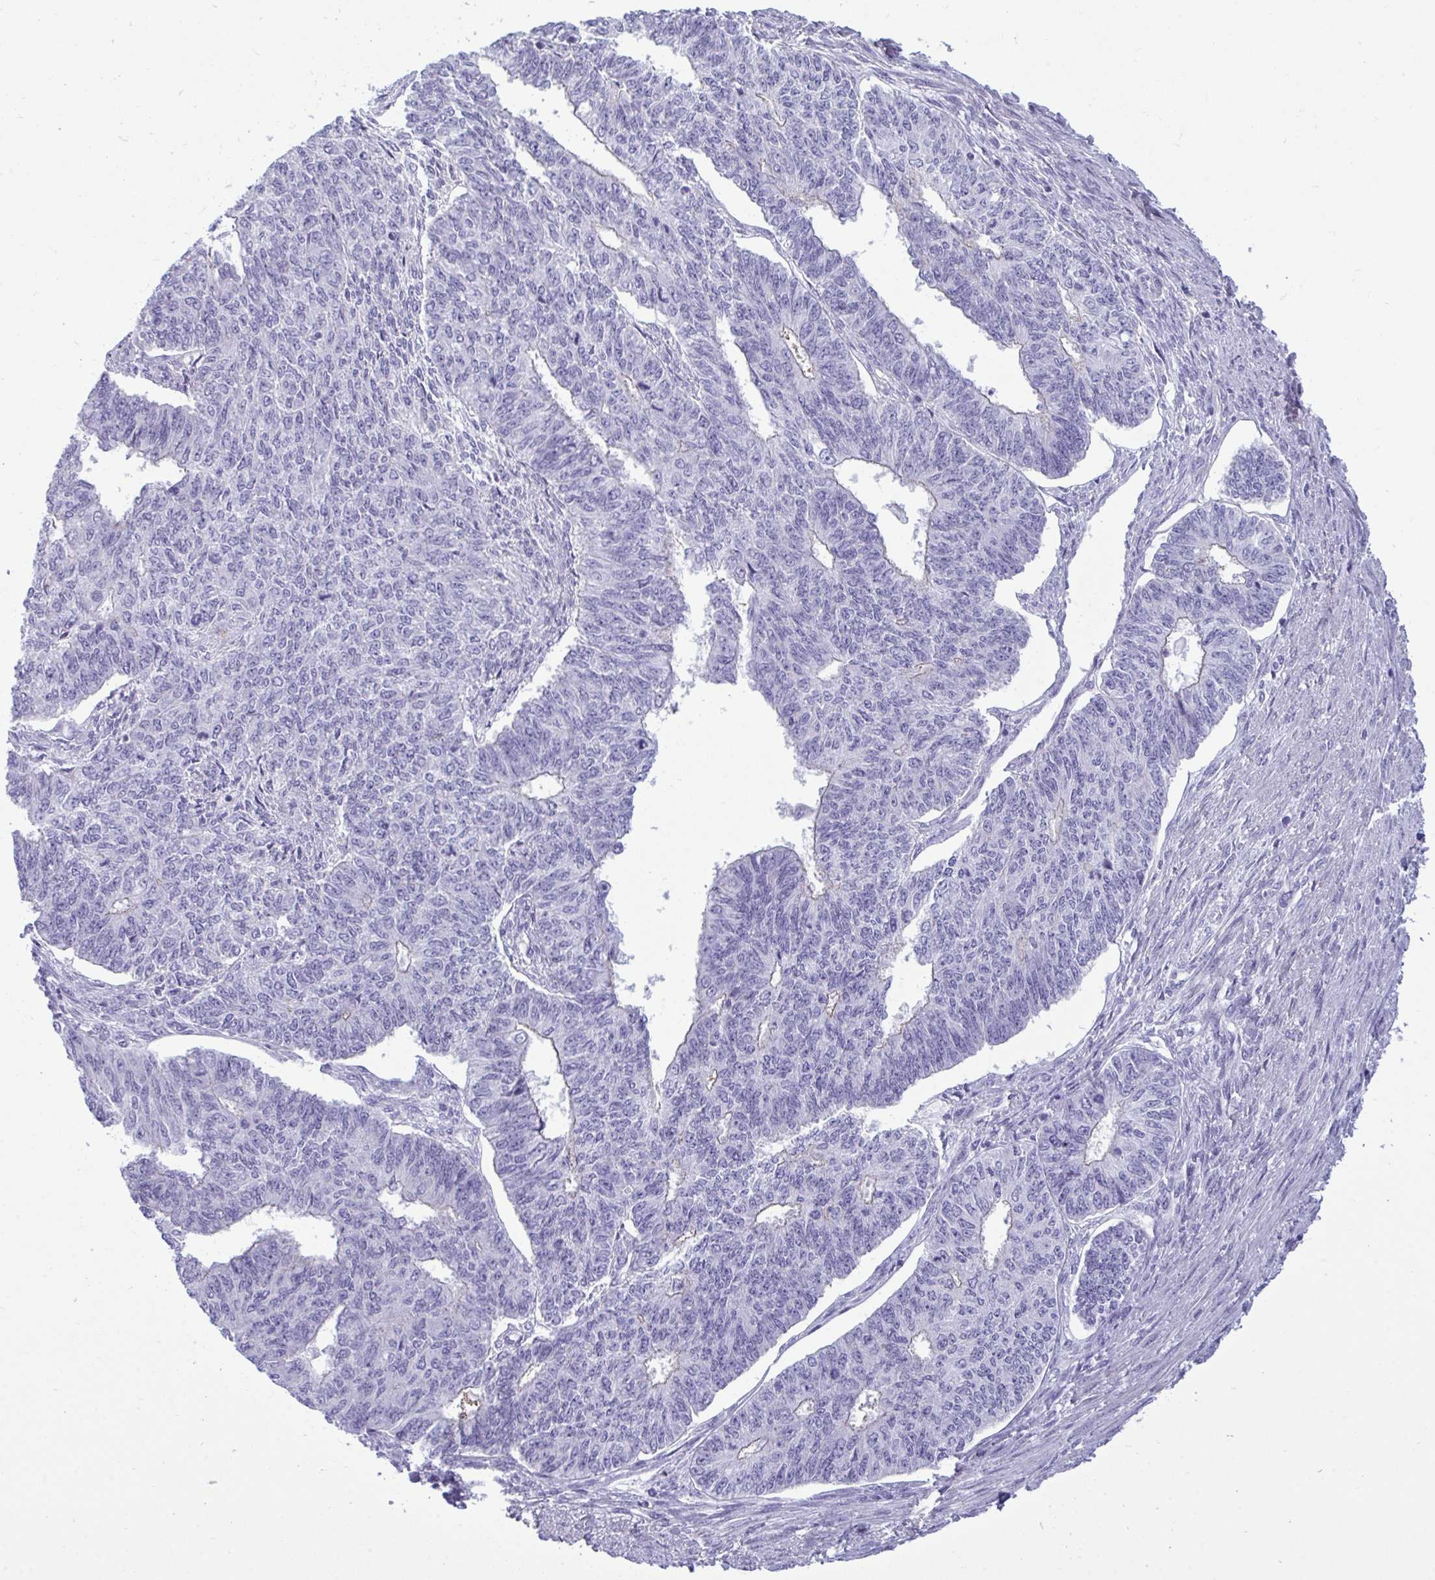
{"staining": {"intensity": "negative", "quantity": "none", "location": "none"}, "tissue": "endometrial cancer", "cell_type": "Tumor cells", "image_type": "cancer", "snomed": [{"axis": "morphology", "description": "Adenocarcinoma, NOS"}, {"axis": "topography", "description": "Endometrium"}], "caption": "This image is of endometrial cancer (adenocarcinoma) stained with IHC to label a protein in brown with the nuclei are counter-stained blue. There is no expression in tumor cells. (Immunohistochemistry, brightfield microscopy, high magnification).", "gene": "MYH10", "patient": {"sex": "female", "age": 32}}